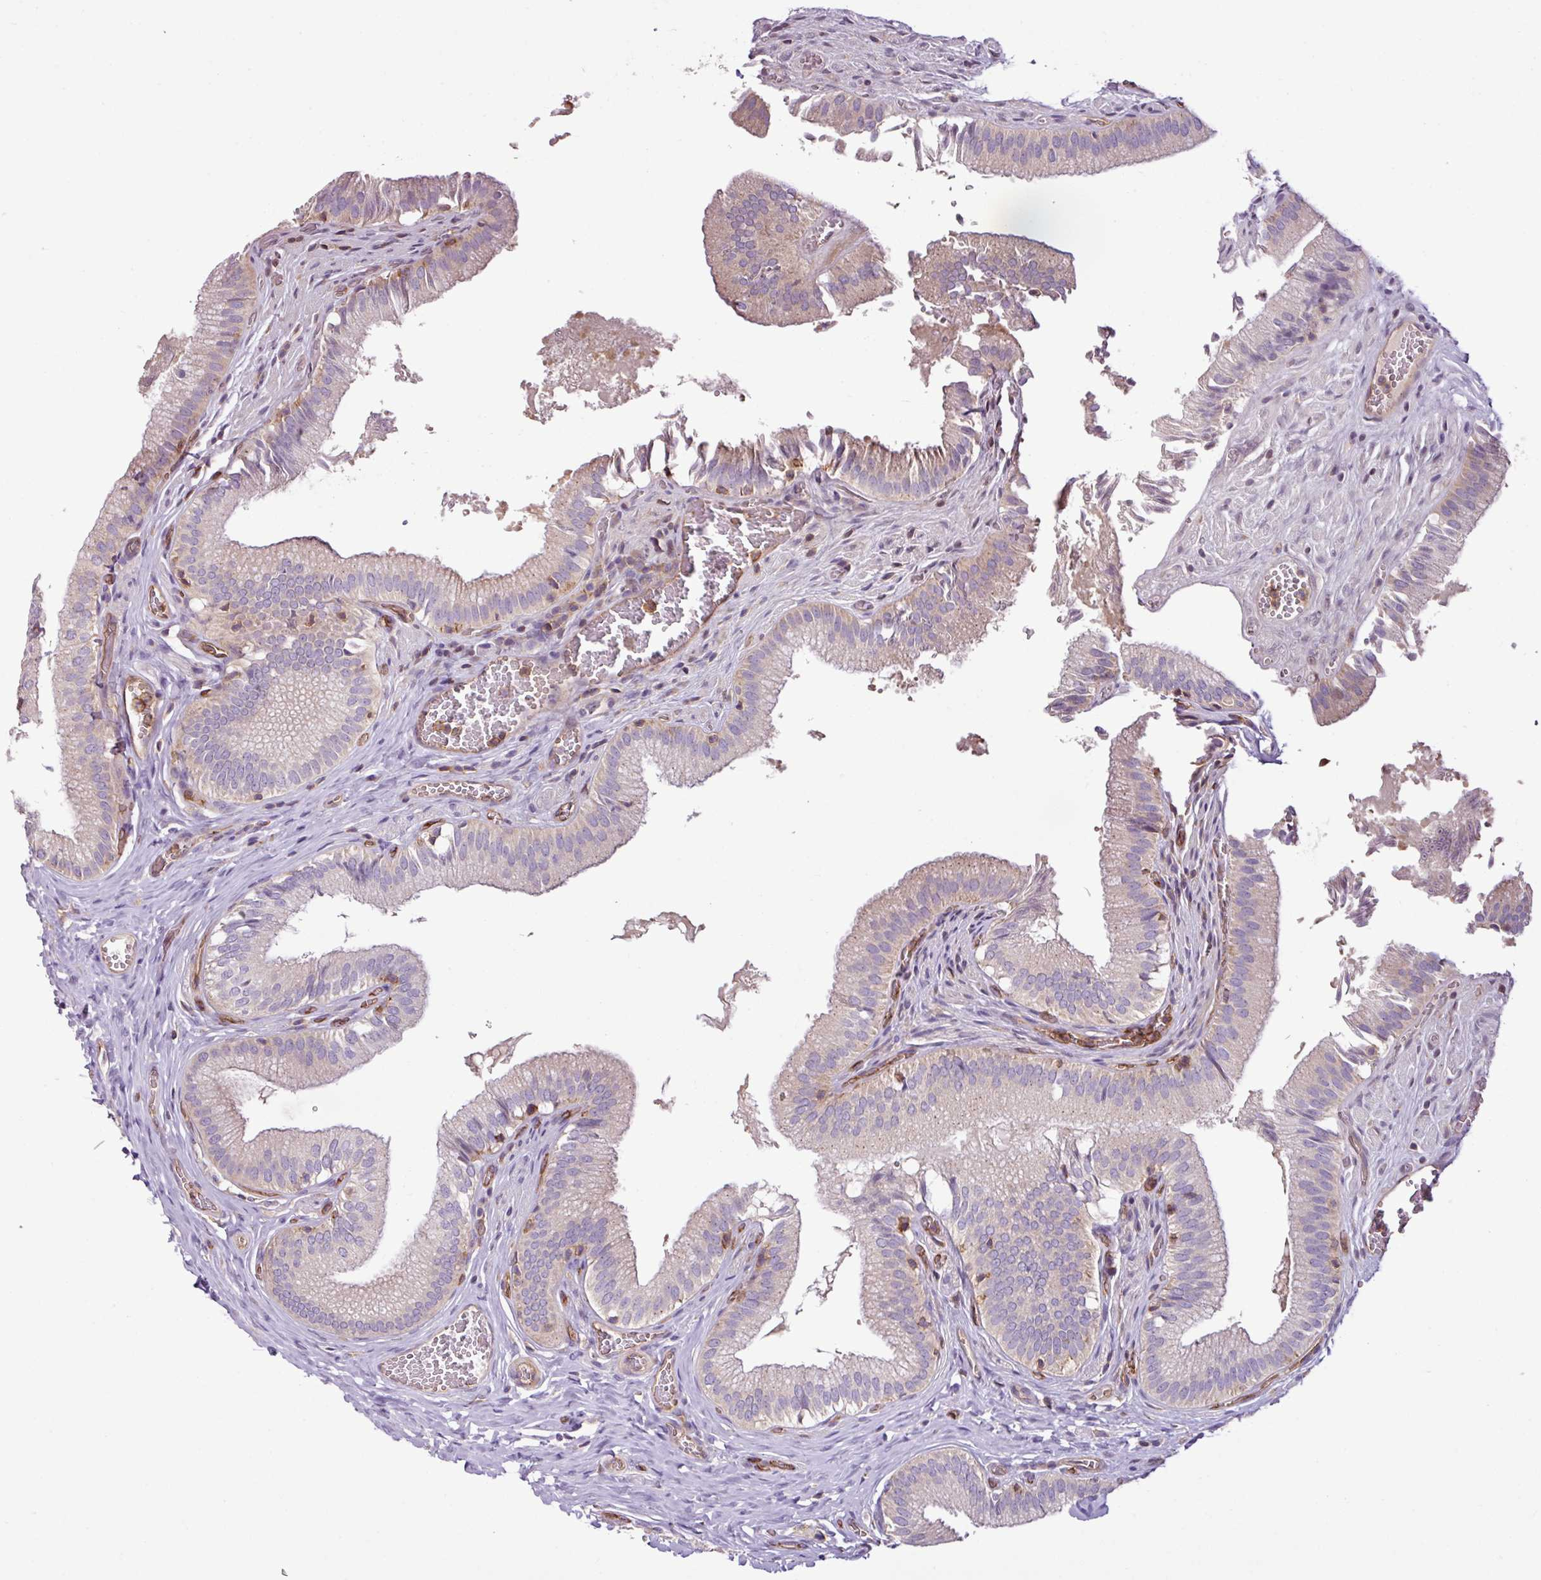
{"staining": {"intensity": "moderate", "quantity": "<25%", "location": "cytoplasmic/membranous"}, "tissue": "gallbladder", "cell_type": "Glandular cells", "image_type": "normal", "snomed": [{"axis": "morphology", "description": "Normal tissue, NOS"}, {"axis": "topography", "description": "Gallbladder"}, {"axis": "topography", "description": "Peripheral nerve tissue"}], "caption": "Glandular cells display moderate cytoplasmic/membranous expression in approximately <25% of cells in normal gallbladder. Nuclei are stained in blue.", "gene": "ZNF106", "patient": {"sex": "male", "age": 17}}